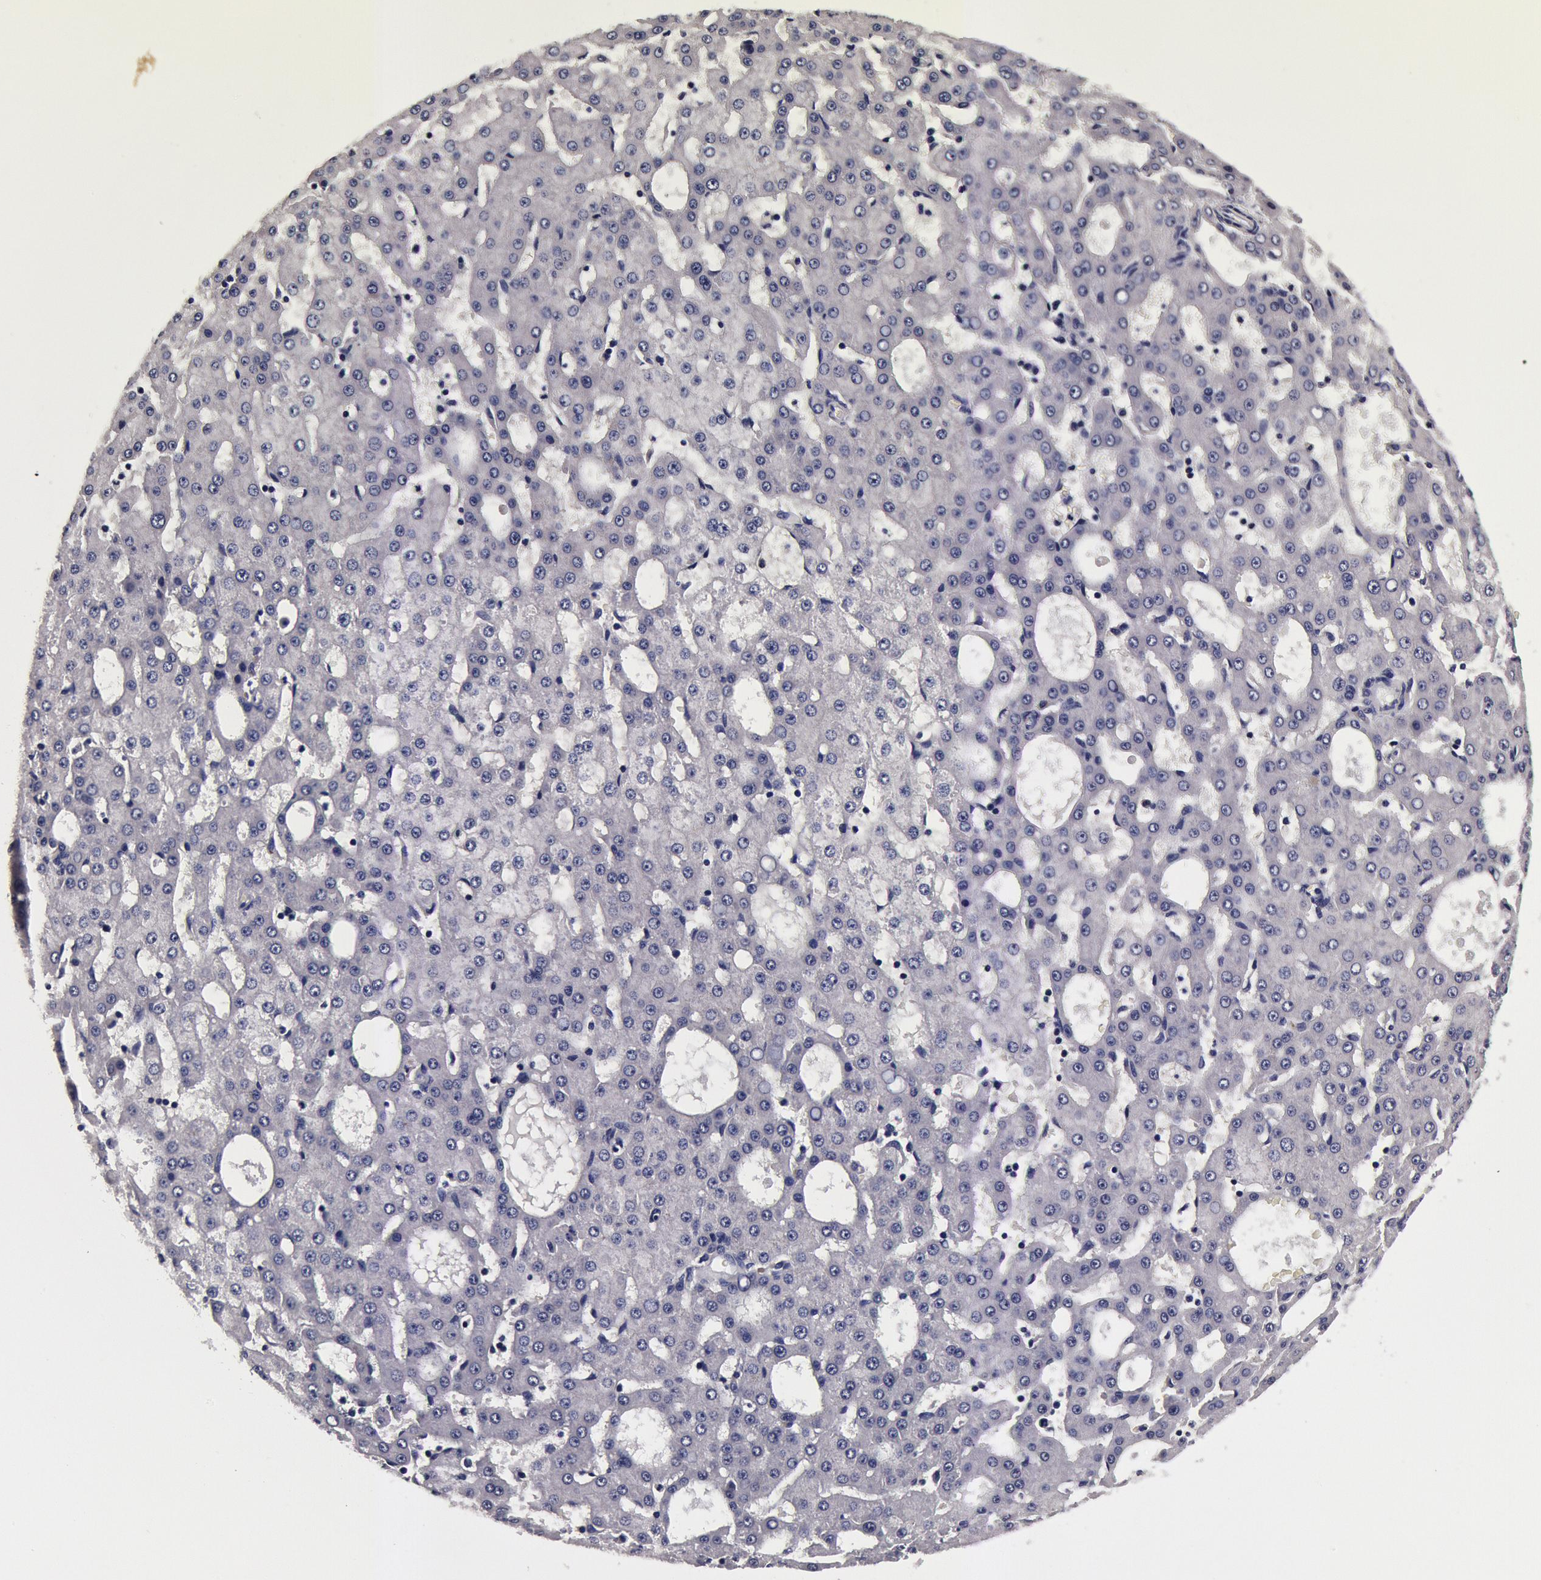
{"staining": {"intensity": "negative", "quantity": "none", "location": "none"}, "tissue": "liver cancer", "cell_type": "Tumor cells", "image_type": "cancer", "snomed": [{"axis": "morphology", "description": "Carcinoma, Hepatocellular, NOS"}, {"axis": "topography", "description": "Liver"}], "caption": "The image reveals no staining of tumor cells in hepatocellular carcinoma (liver). Brightfield microscopy of immunohistochemistry stained with DAB (3,3'-diaminobenzidine) (brown) and hematoxylin (blue), captured at high magnification.", "gene": "CCDC22", "patient": {"sex": "male", "age": 47}}